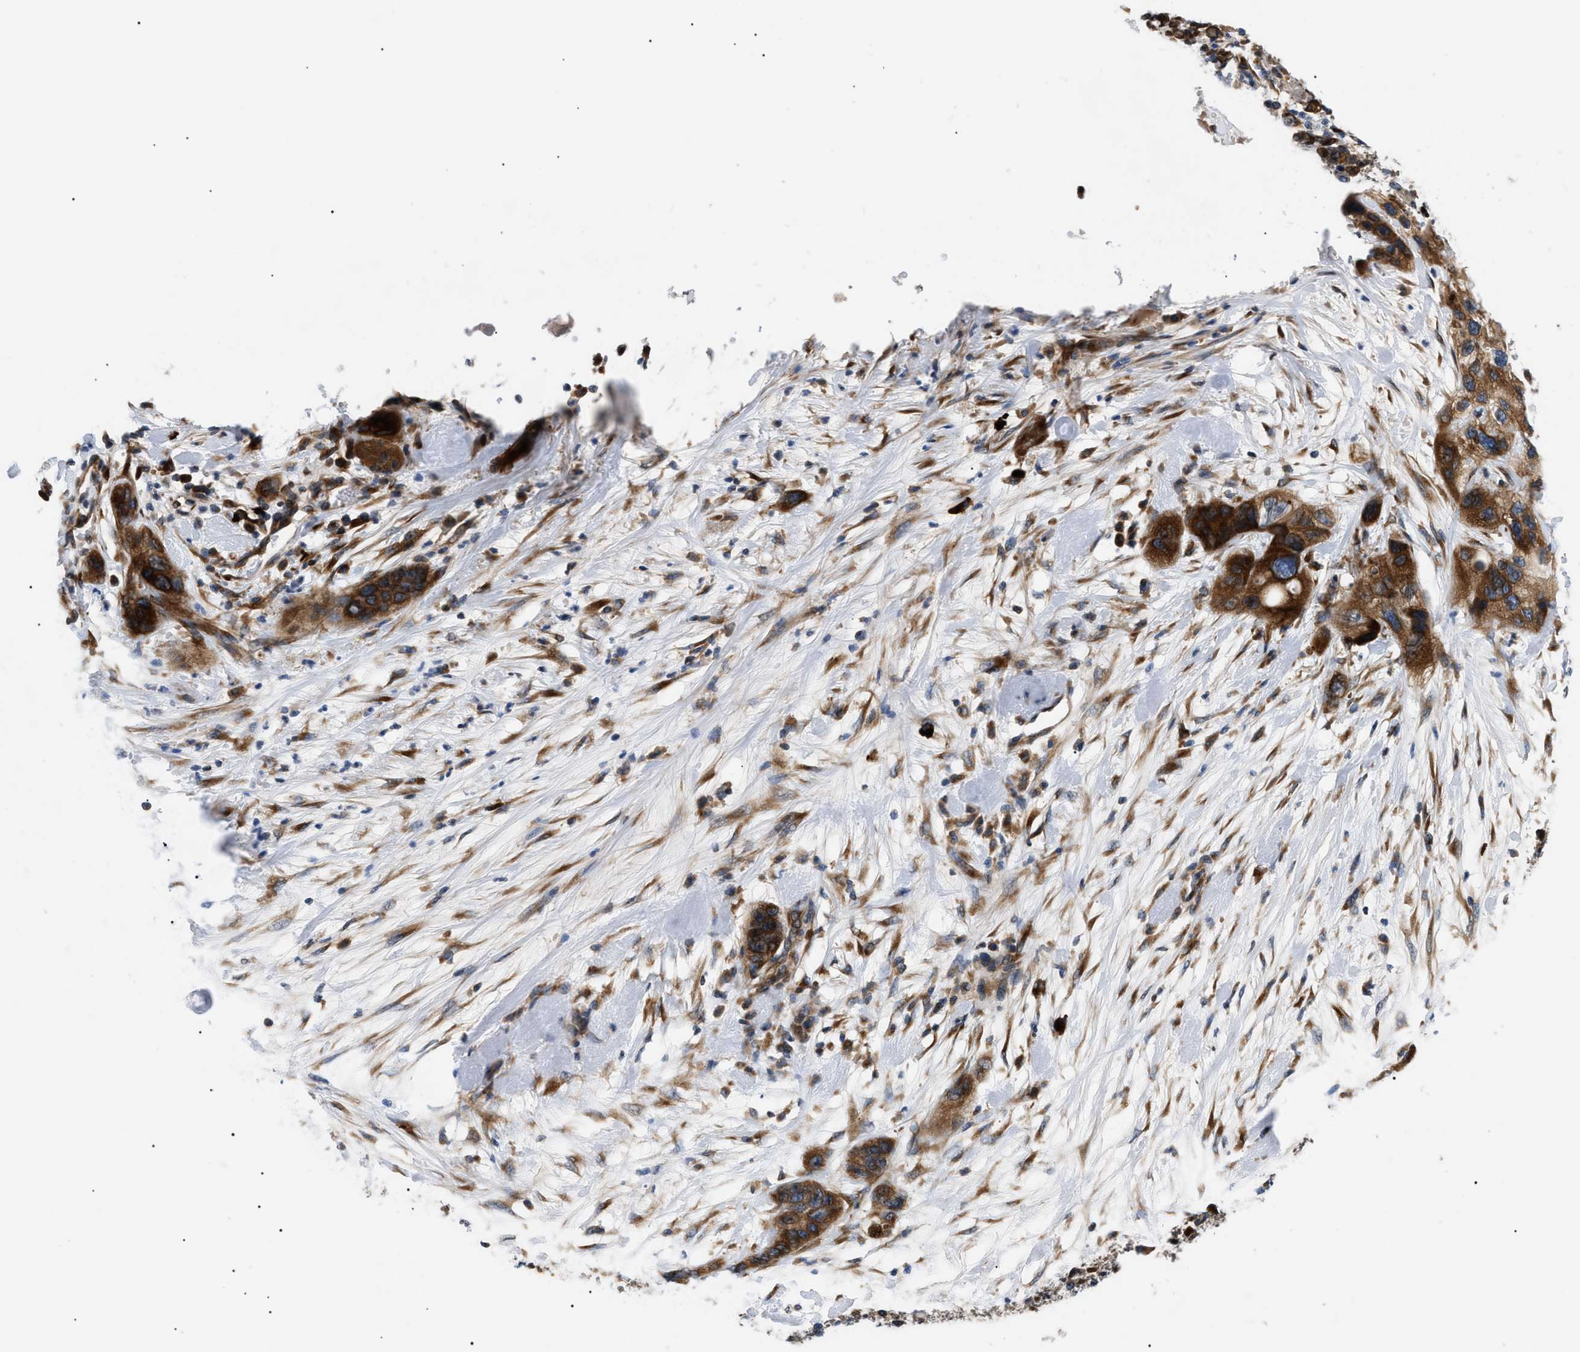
{"staining": {"intensity": "strong", "quantity": ">75%", "location": "cytoplasmic/membranous"}, "tissue": "pancreatic cancer", "cell_type": "Tumor cells", "image_type": "cancer", "snomed": [{"axis": "morphology", "description": "Adenocarcinoma, NOS"}, {"axis": "topography", "description": "Pancreas"}], "caption": "This is an image of IHC staining of pancreatic cancer (adenocarcinoma), which shows strong positivity in the cytoplasmic/membranous of tumor cells.", "gene": "DERL1", "patient": {"sex": "female", "age": 71}}